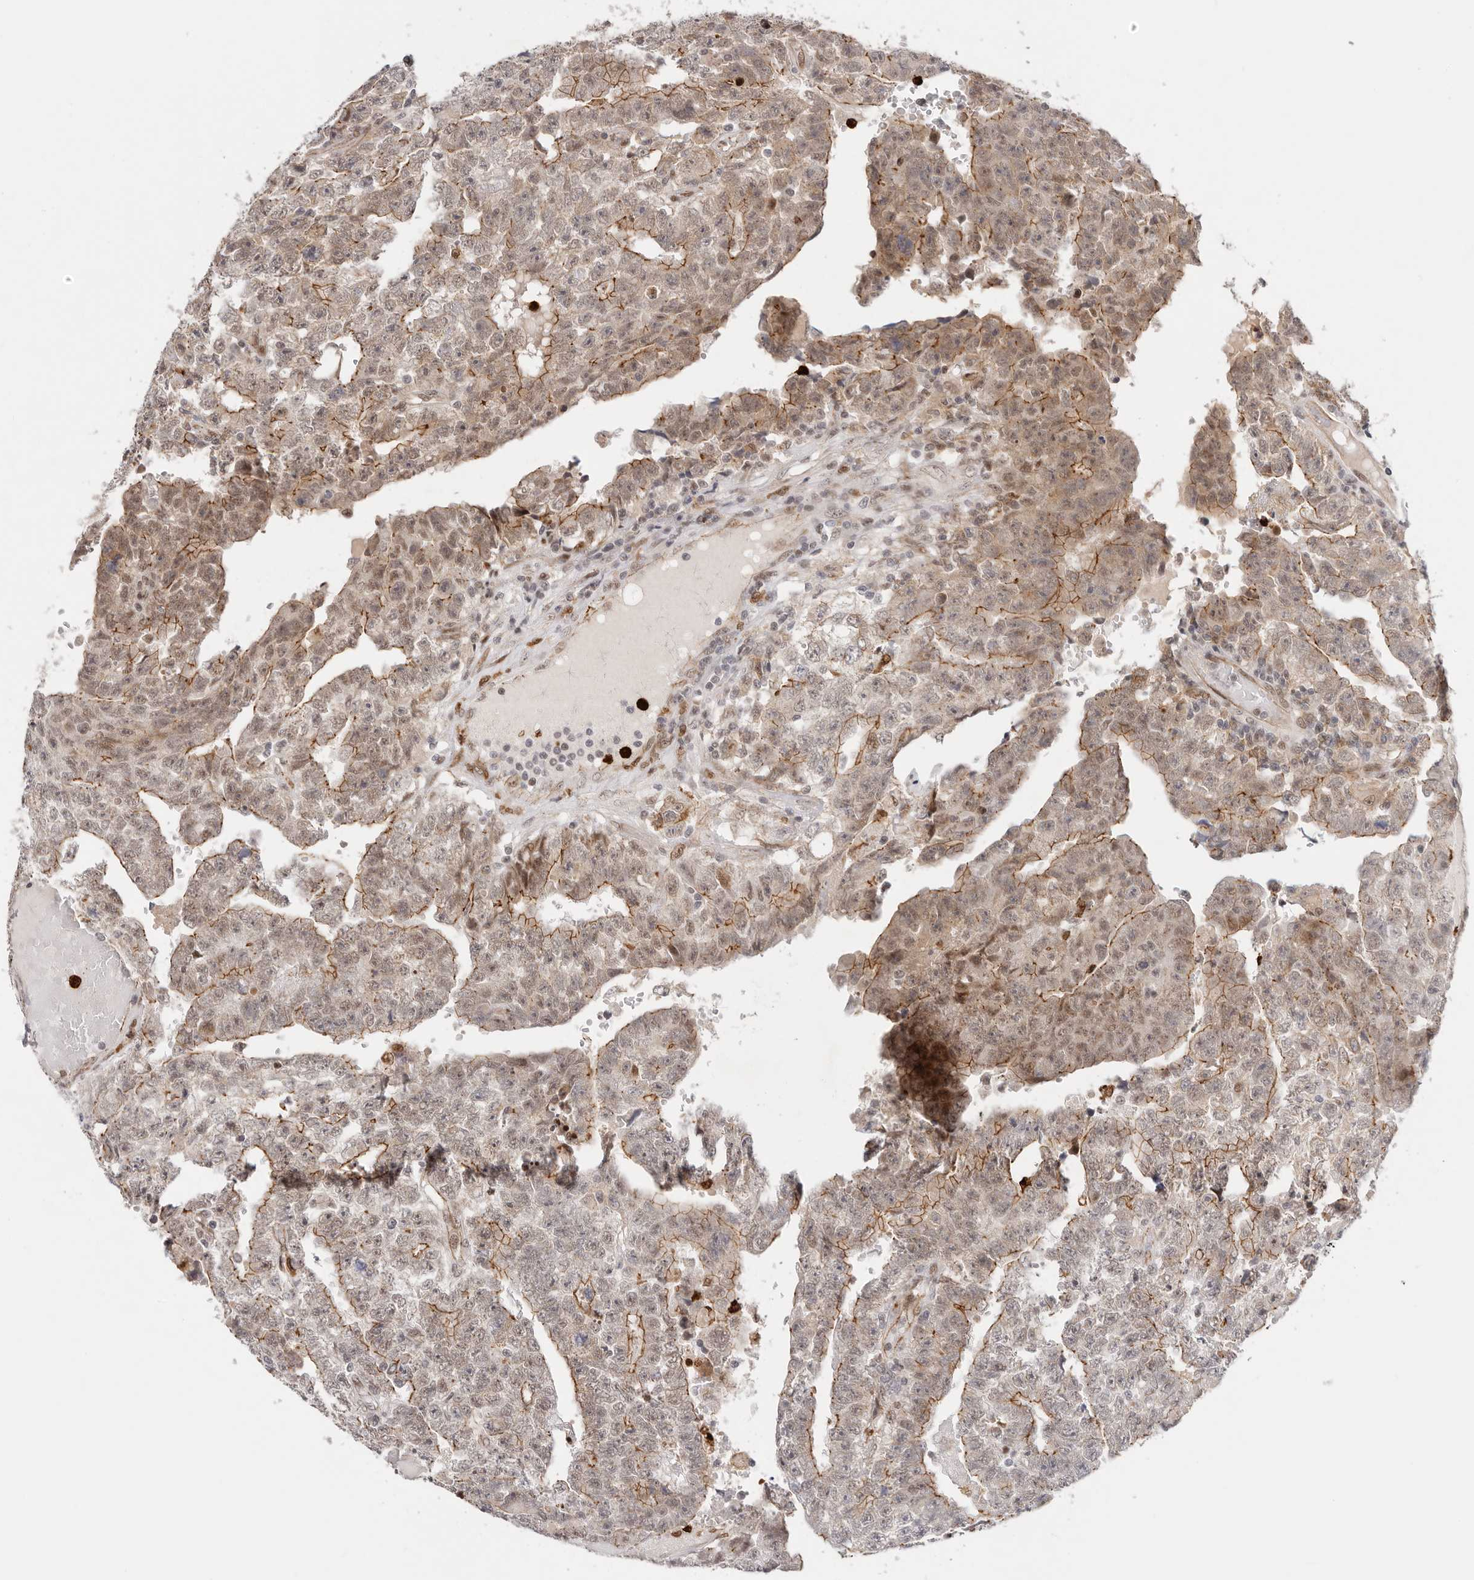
{"staining": {"intensity": "moderate", "quantity": ">75%", "location": "cytoplasmic/membranous,nuclear"}, "tissue": "testis cancer", "cell_type": "Tumor cells", "image_type": "cancer", "snomed": [{"axis": "morphology", "description": "Carcinoma, Embryonal, NOS"}, {"axis": "topography", "description": "Testis"}], "caption": "Brown immunohistochemical staining in testis cancer (embryonal carcinoma) reveals moderate cytoplasmic/membranous and nuclear staining in about >75% of tumor cells.", "gene": "AFDN", "patient": {"sex": "male", "age": 25}}